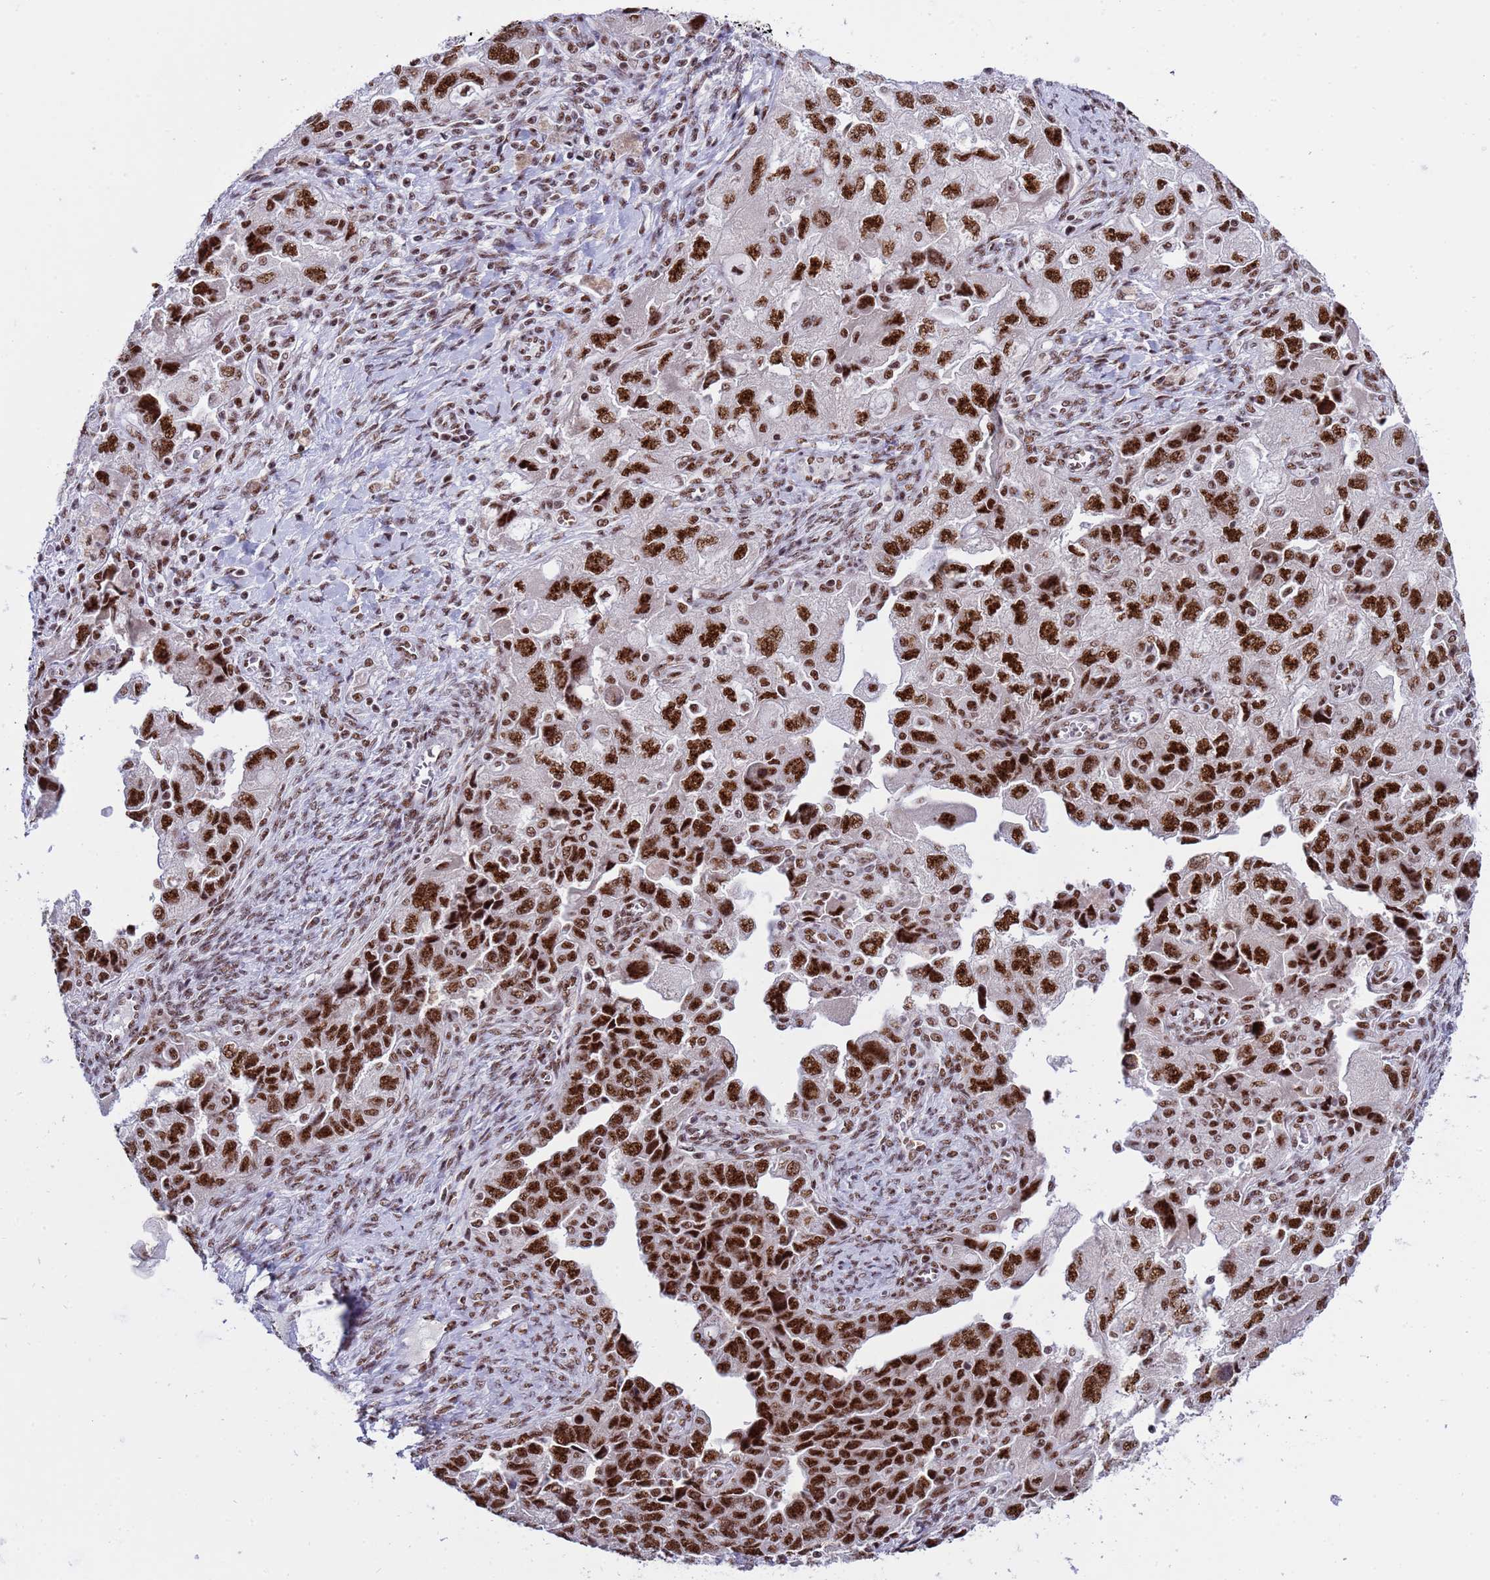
{"staining": {"intensity": "strong", "quantity": ">75%", "location": "nuclear"}, "tissue": "ovarian cancer", "cell_type": "Tumor cells", "image_type": "cancer", "snomed": [{"axis": "morphology", "description": "Carcinoma, NOS"}, {"axis": "morphology", "description": "Cystadenocarcinoma, serous, NOS"}, {"axis": "topography", "description": "Ovary"}], "caption": "The image reveals staining of carcinoma (ovarian), revealing strong nuclear protein expression (brown color) within tumor cells. (Brightfield microscopy of DAB IHC at high magnification).", "gene": "THOC2", "patient": {"sex": "female", "age": 69}}